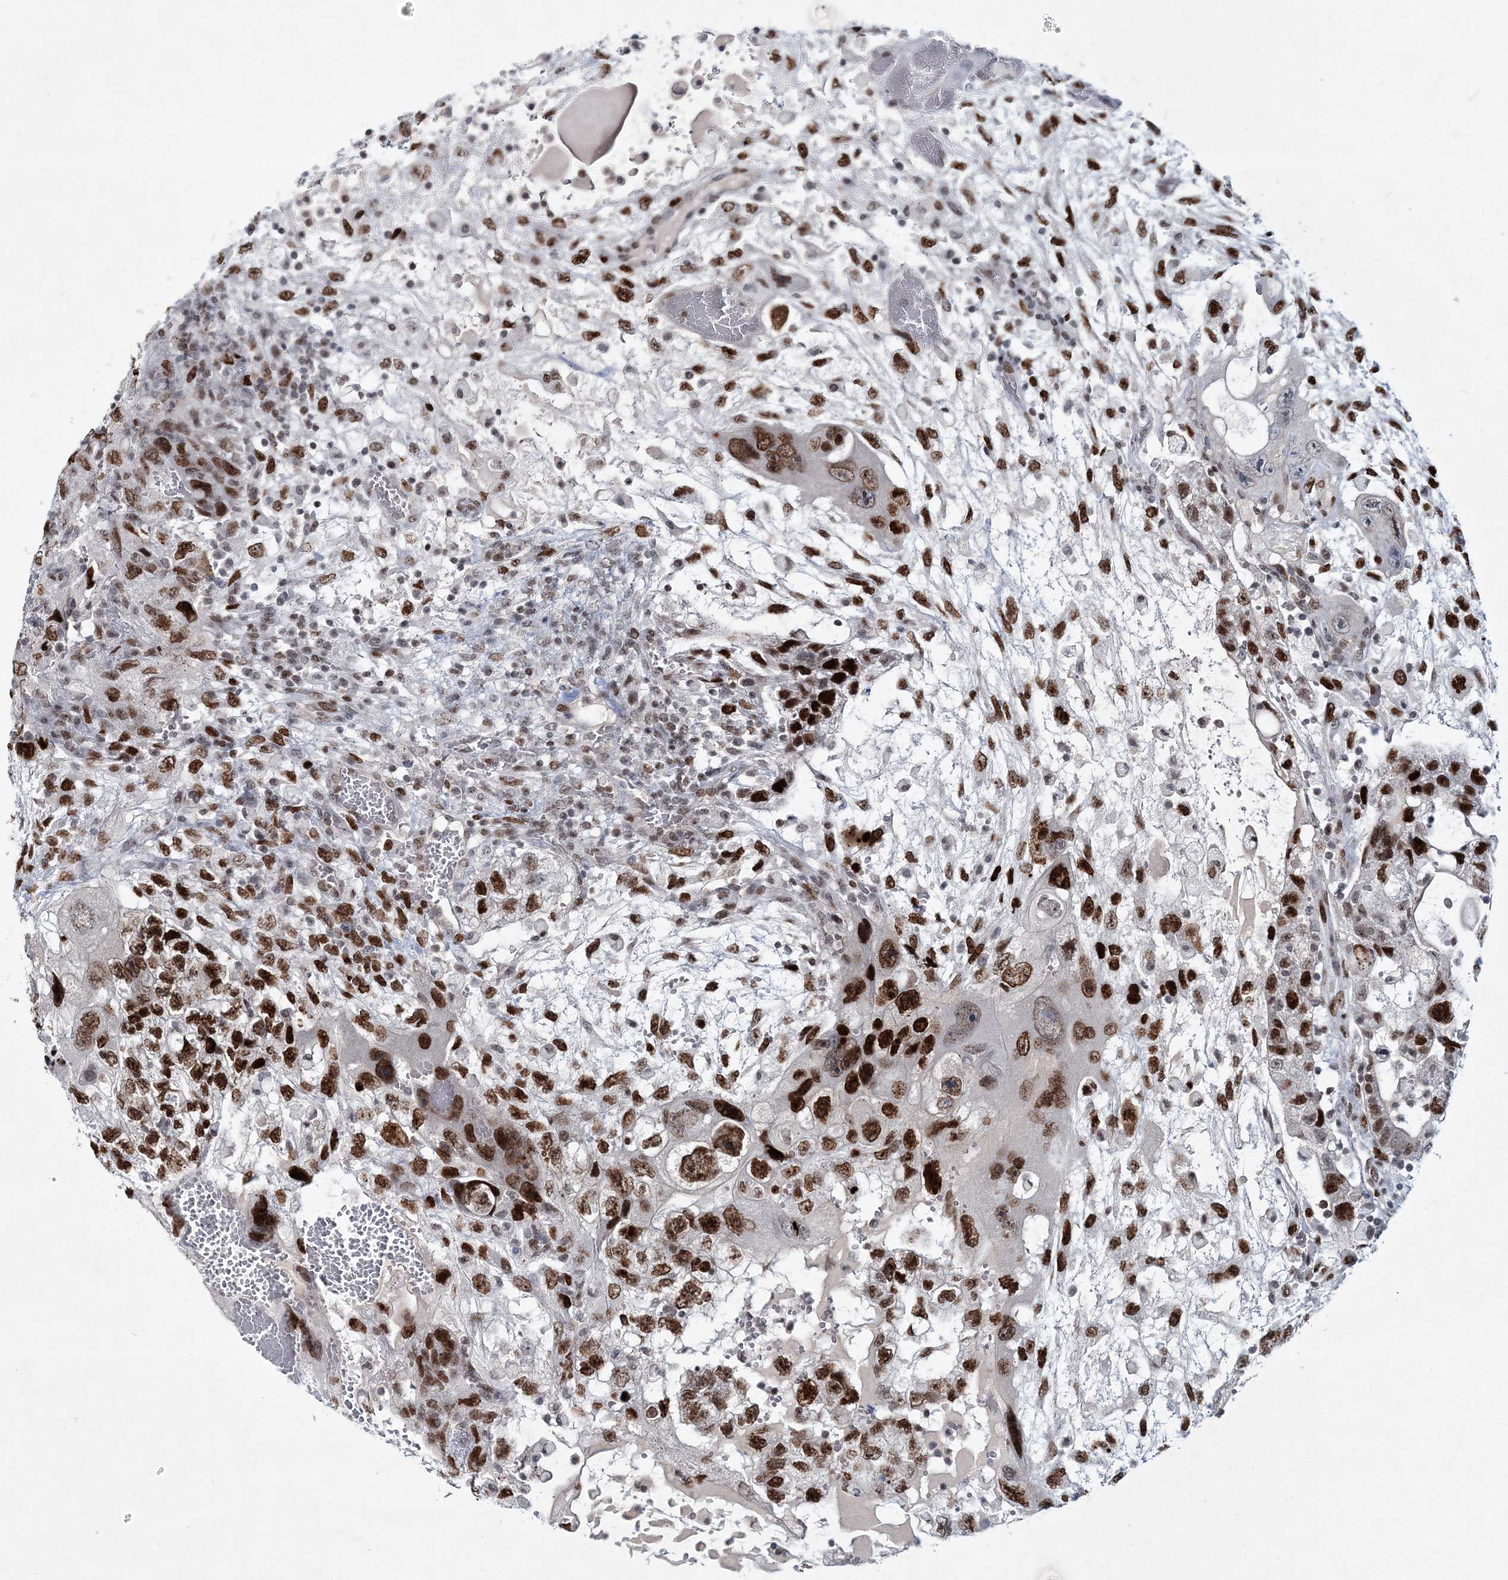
{"staining": {"intensity": "strong", "quantity": ">75%", "location": "nuclear"}, "tissue": "testis cancer", "cell_type": "Tumor cells", "image_type": "cancer", "snomed": [{"axis": "morphology", "description": "Carcinoma, Embryonal, NOS"}, {"axis": "topography", "description": "Testis"}], "caption": "Immunohistochemistry of testis embryonal carcinoma shows high levels of strong nuclear positivity in approximately >75% of tumor cells.", "gene": "LRRFIP2", "patient": {"sex": "male", "age": 36}}